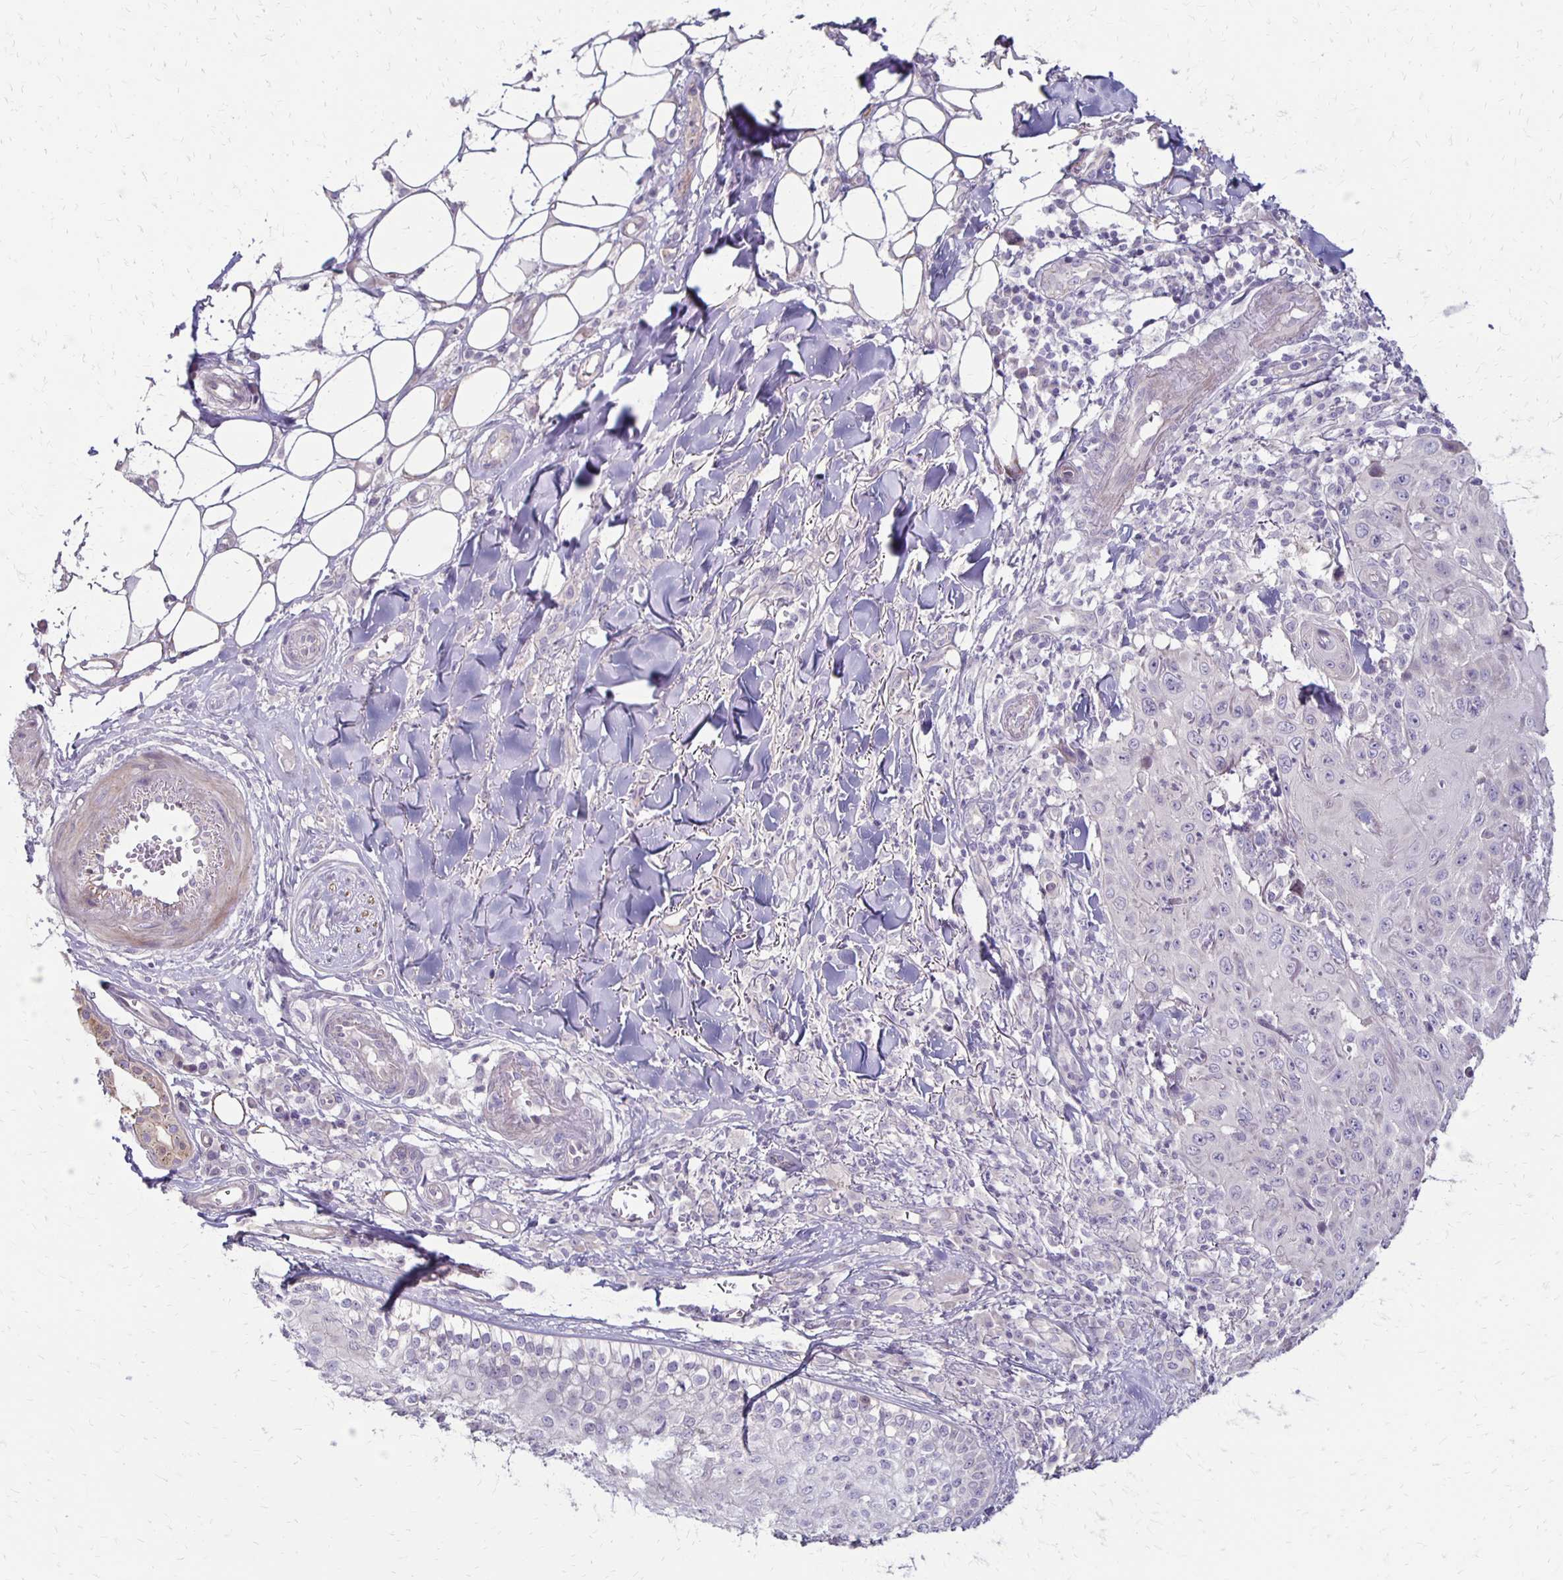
{"staining": {"intensity": "negative", "quantity": "none", "location": "none"}, "tissue": "skin cancer", "cell_type": "Tumor cells", "image_type": "cancer", "snomed": [{"axis": "morphology", "description": "Squamous cell carcinoma, NOS"}, {"axis": "topography", "description": "Skin"}], "caption": "High magnification brightfield microscopy of squamous cell carcinoma (skin) stained with DAB (brown) and counterstained with hematoxylin (blue): tumor cells show no significant positivity.", "gene": "KATNBL1", "patient": {"sex": "male", "age": 75}}